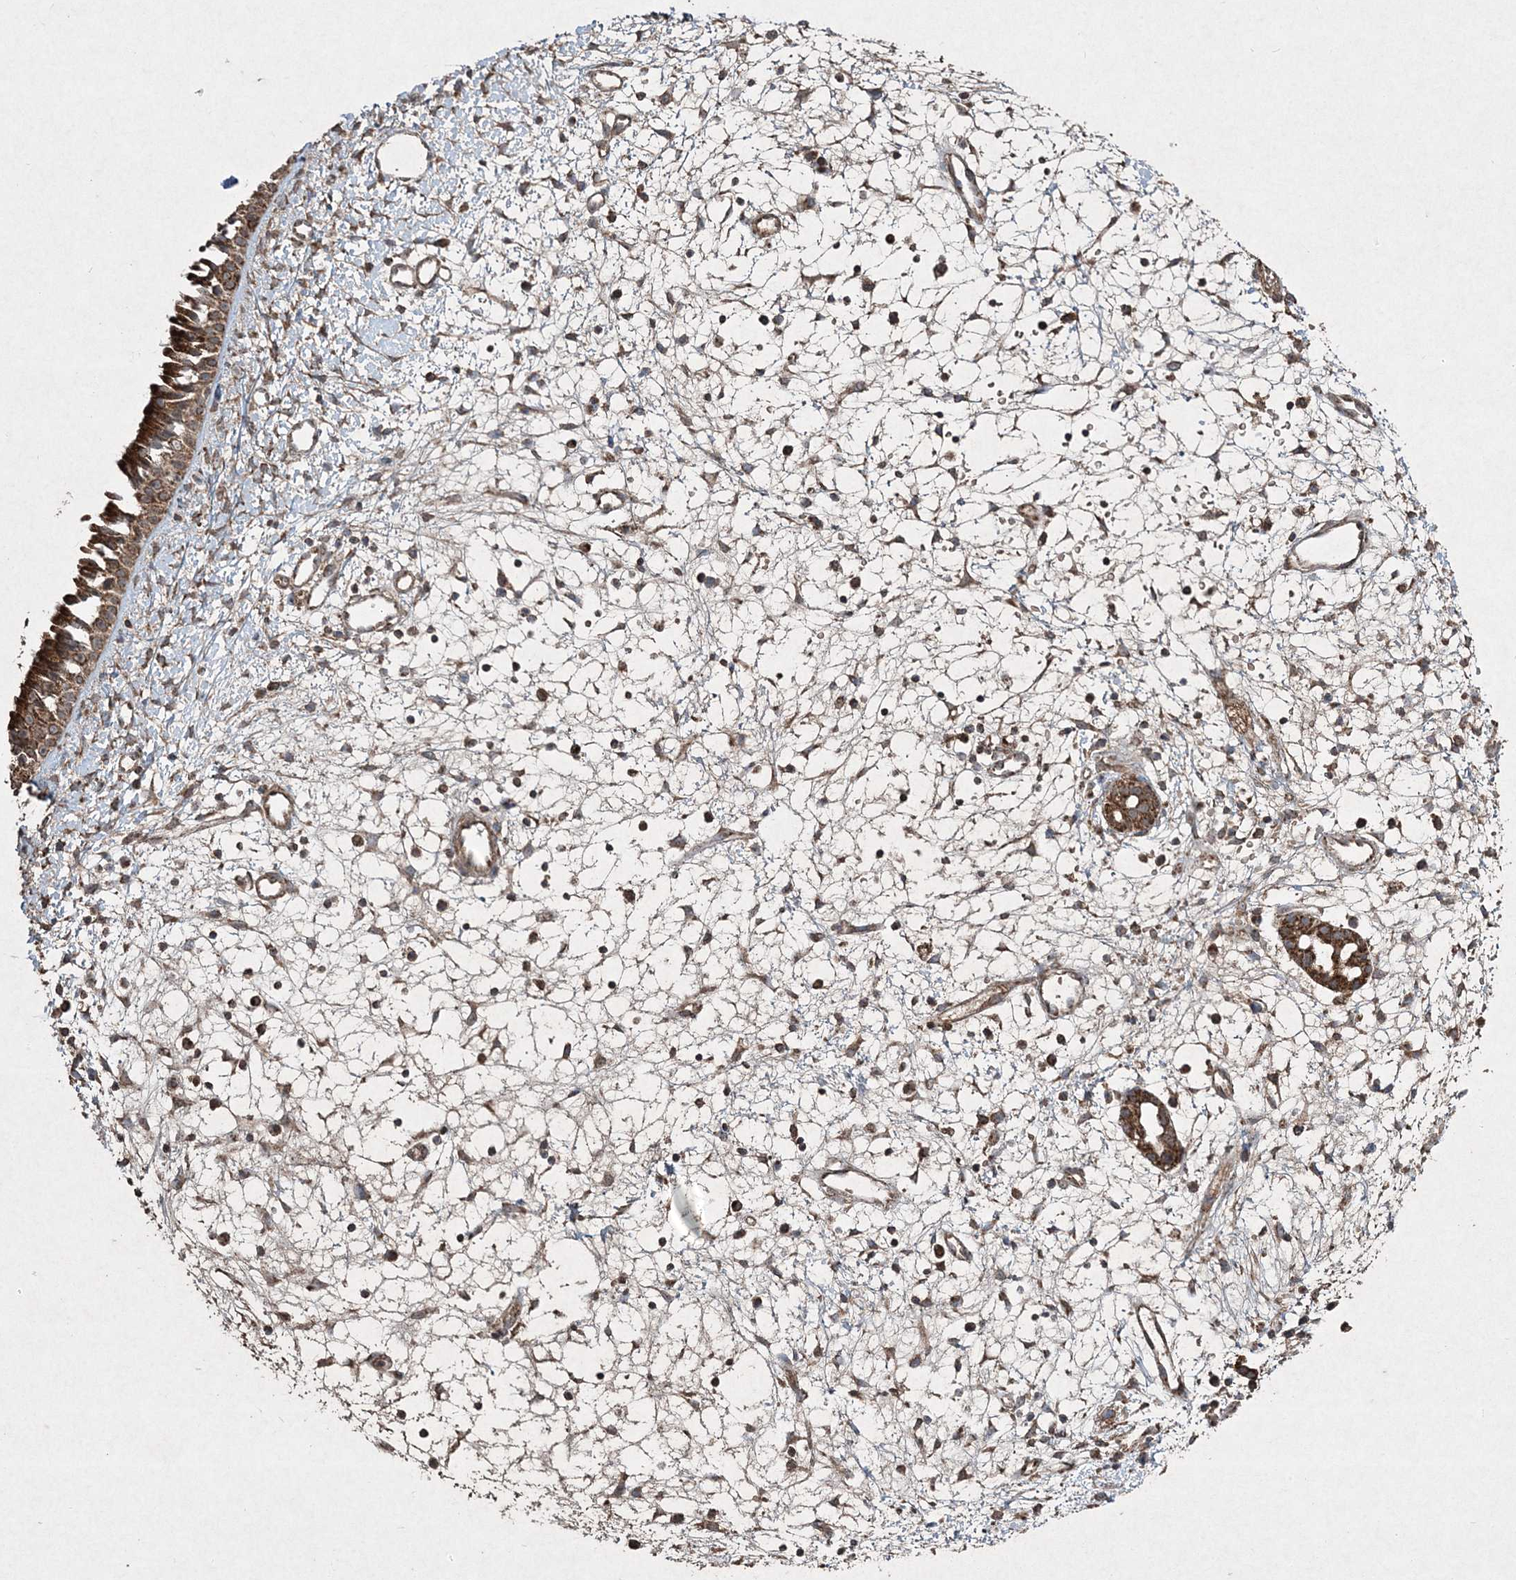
{"staining": {"intensity": "strong", "quantity": ">75%", "location": "cytoplasmic/membranous"}, "tissue": "nasopharynx", "cell_type": "Respiratory epithelial cells", "image_type": "normal", "snomed": [{"axis": "morphology", "description": "Normal tissue, NOS"}, {"axis": "topography", "description": "Nasopharynx"}], "caption": "Immunohistochemistry staining of normal nasopharynx, which displays high levels of strong cytoplasmic/membranous expression in approximately >75% of respiratory epithelial cells indicating strong cytoplasmic/membranous protein positivity. The staining was performed using DAB (brown) for protein detection and nuclei were counterstained in hematoxylin (blue).", "gene": "GRSF1", "patient": {"sex": "male", "age": 22}}